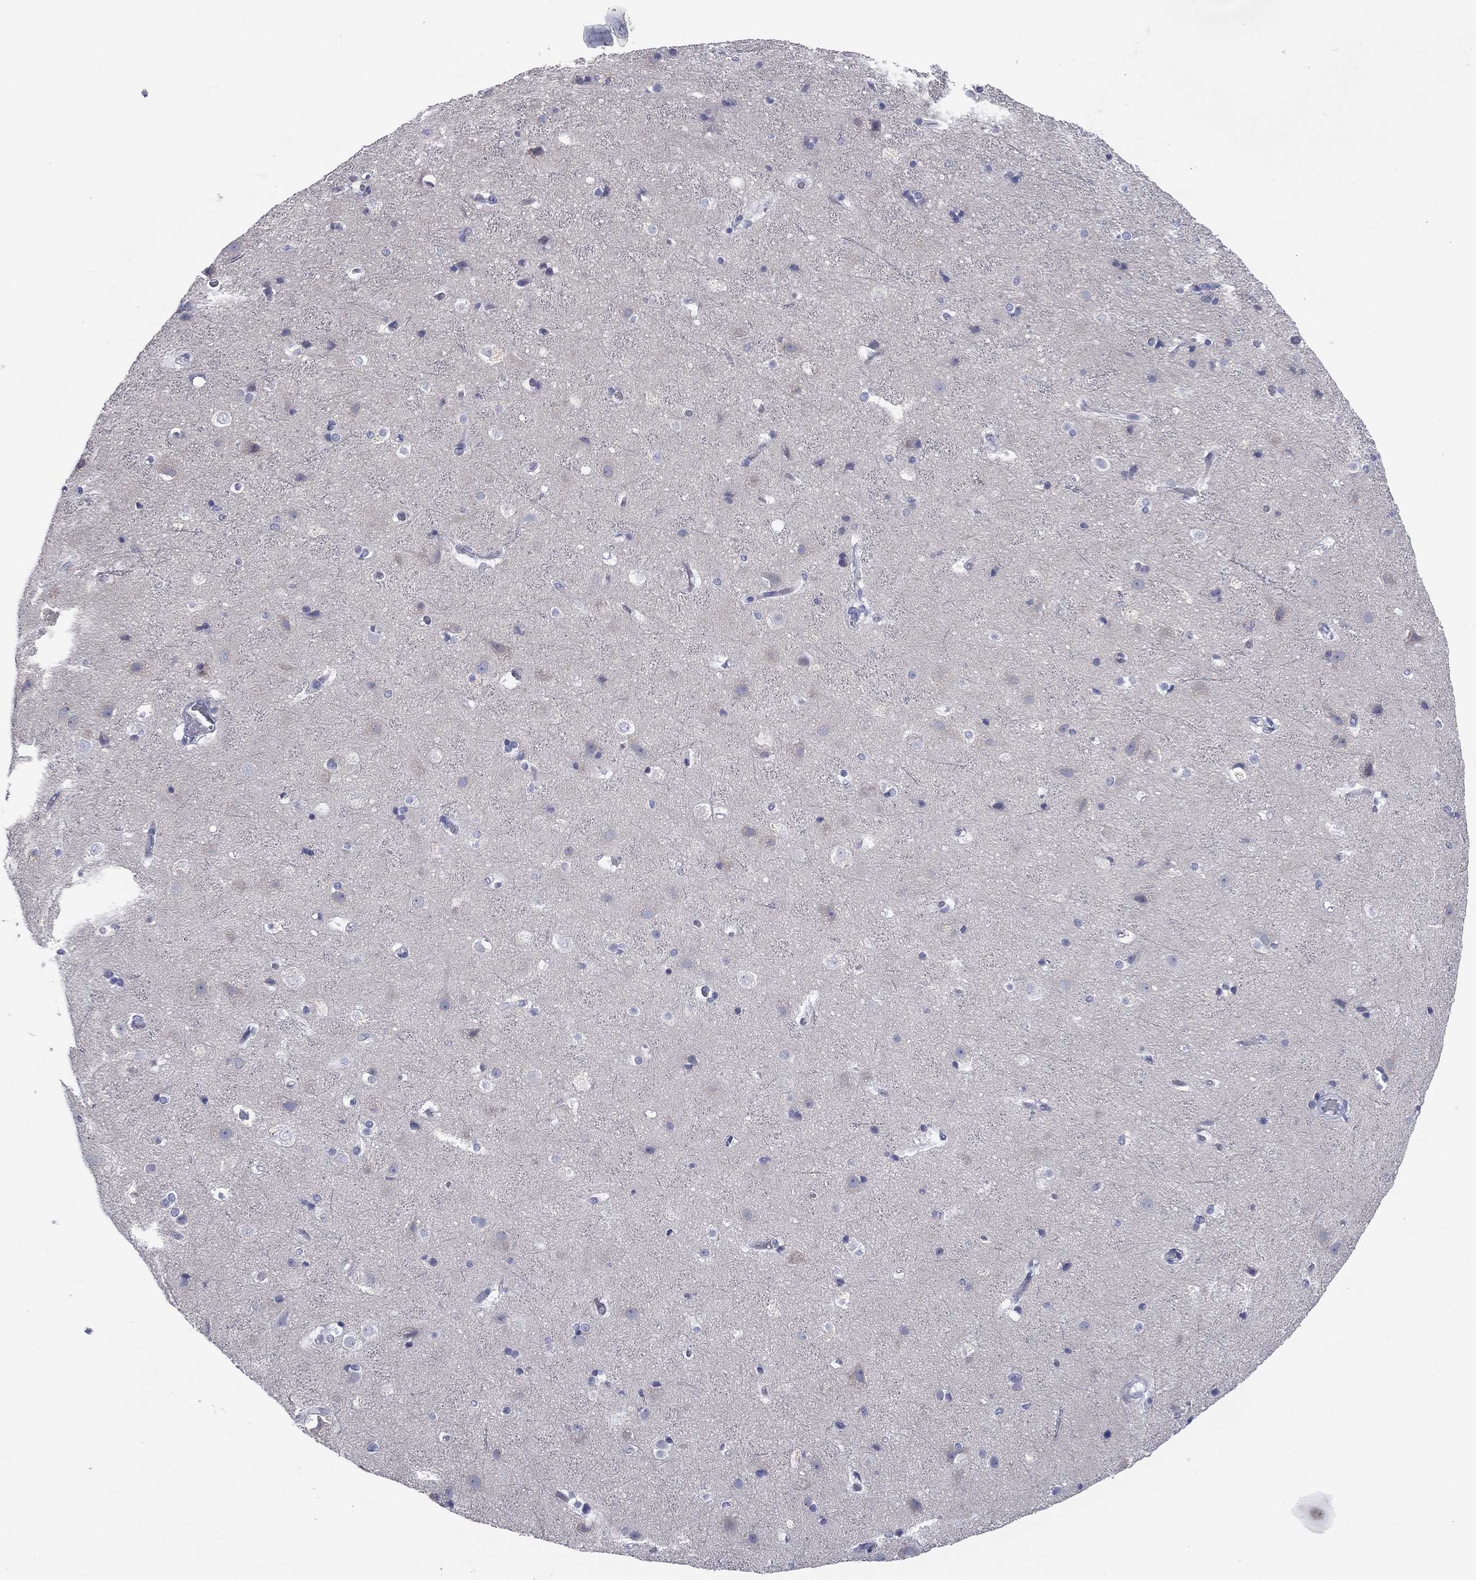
{"staining": {"intensity": "negative", "quantity": "none", "location": "none"}, "tissue": "cerebral cortex", "cell_type": "Endothelial cells", "image_type": "normal", "snomed": [{"axis": "morphology", "description": "Normal tissue, NOS"}, {"axis": "topography", "description": "Cerebral cortex"}], "caption": "Photomicrograph shows no protein expression in endothelial cells of benign cerebral cortex. (Stains: DAB (3,3'-diaminobenzidine) immunohistochemistry (IHC) with hematoxylin counter stain, Microscopy: brightfield microscopy at high magnification).", "gene": "MLN", "patient": {"sex": "female", "age": 52}}